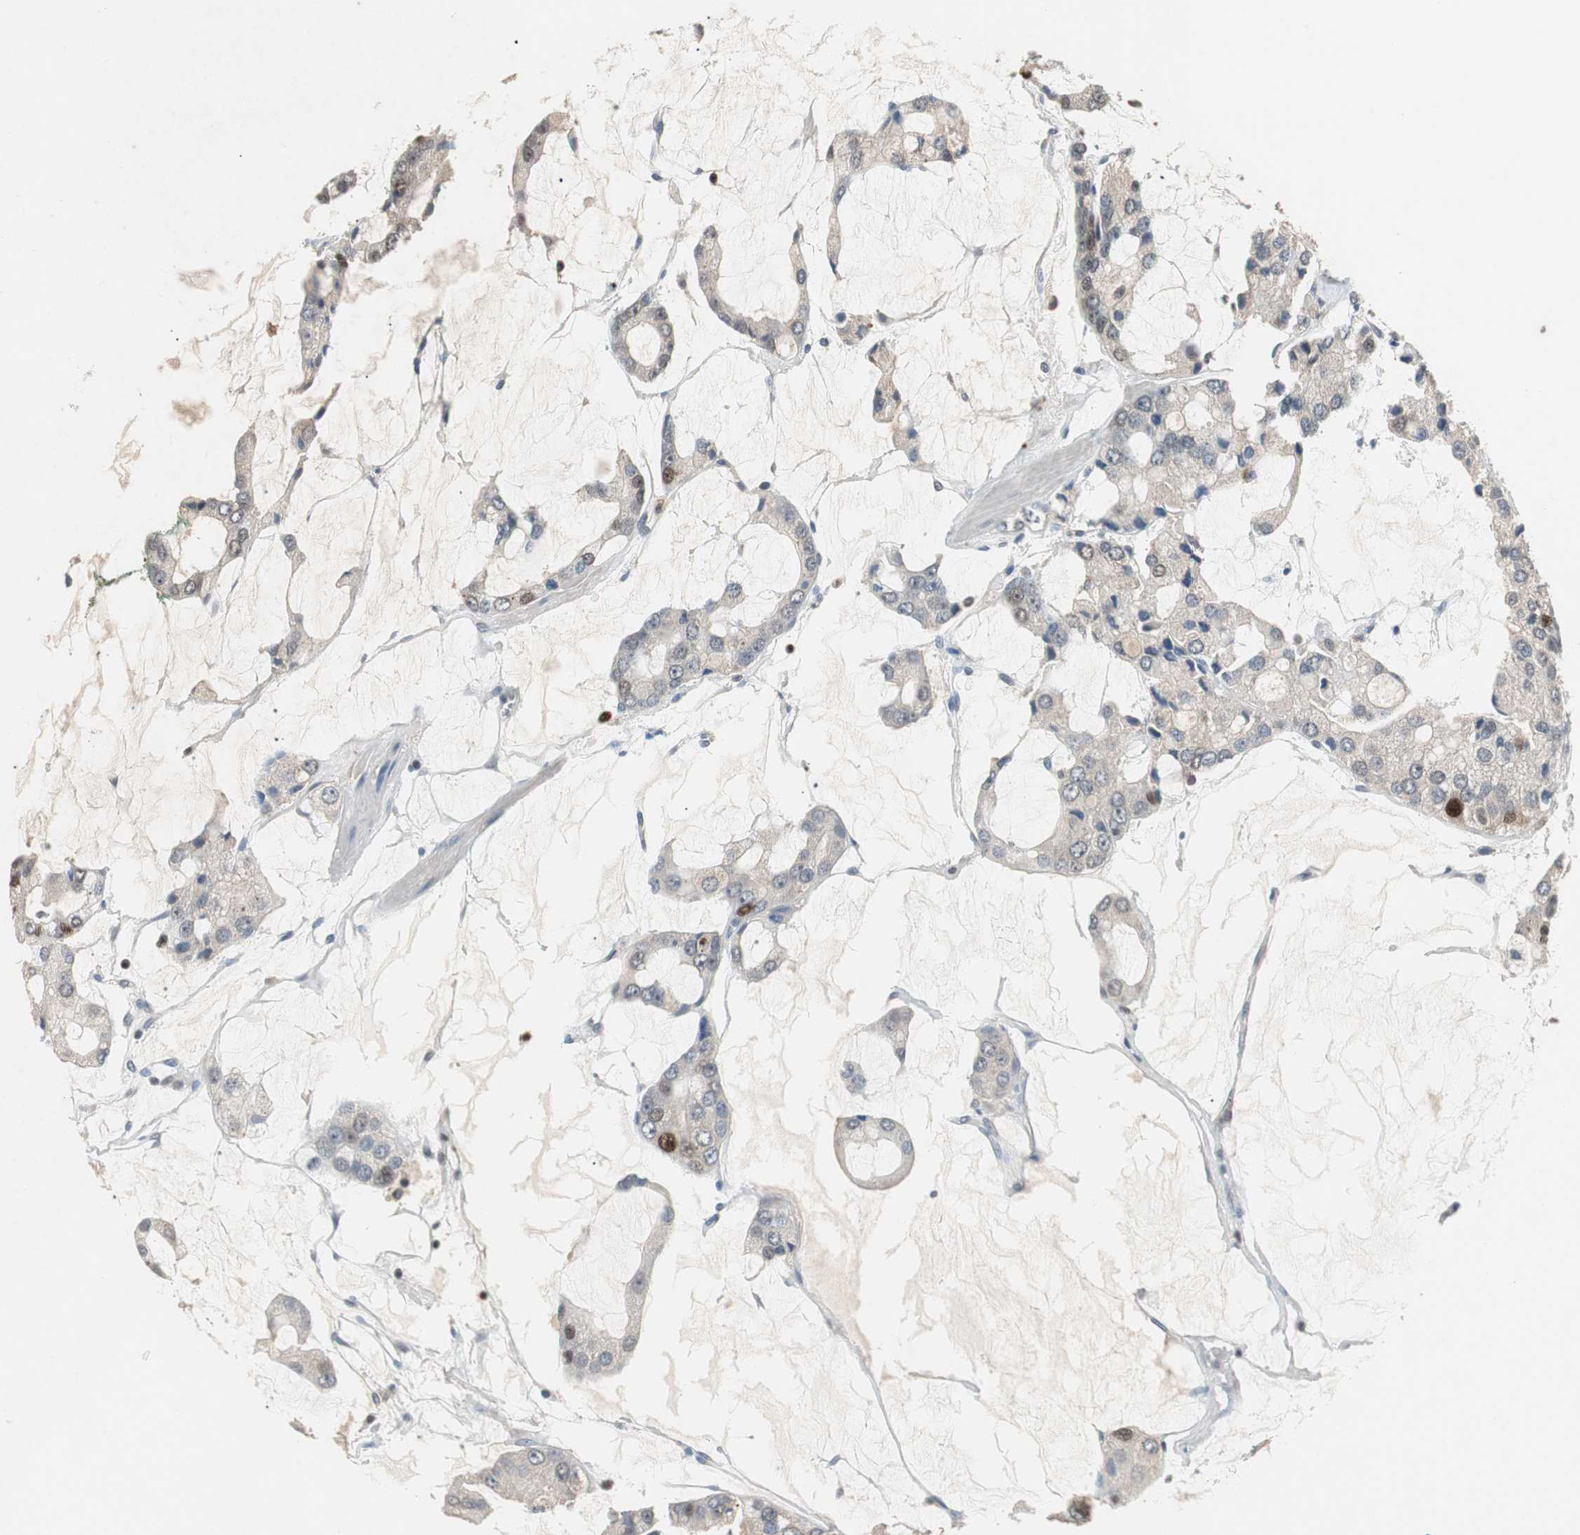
{"staining": {"intensity": "moderate", "quantity": "<25%", "location": "nuclear"}, "tissue": "prostate cancer", "cell_type": "Tumor cells", "image_type": "cancer", "snomed": [{"axis": "morphology", "description": "Adenocarcinoma, High grade"}, {"axis": "topography", "description": "Prostate"}], "caption": "A low amount of moderate nuclear expression is appreciated in approximately <25% of tumor cells in prostate cancer (high-grade adenocarcinoma) tissue.", "gene": "FEN1", "patient": {"sex": "male", "age": 67}}